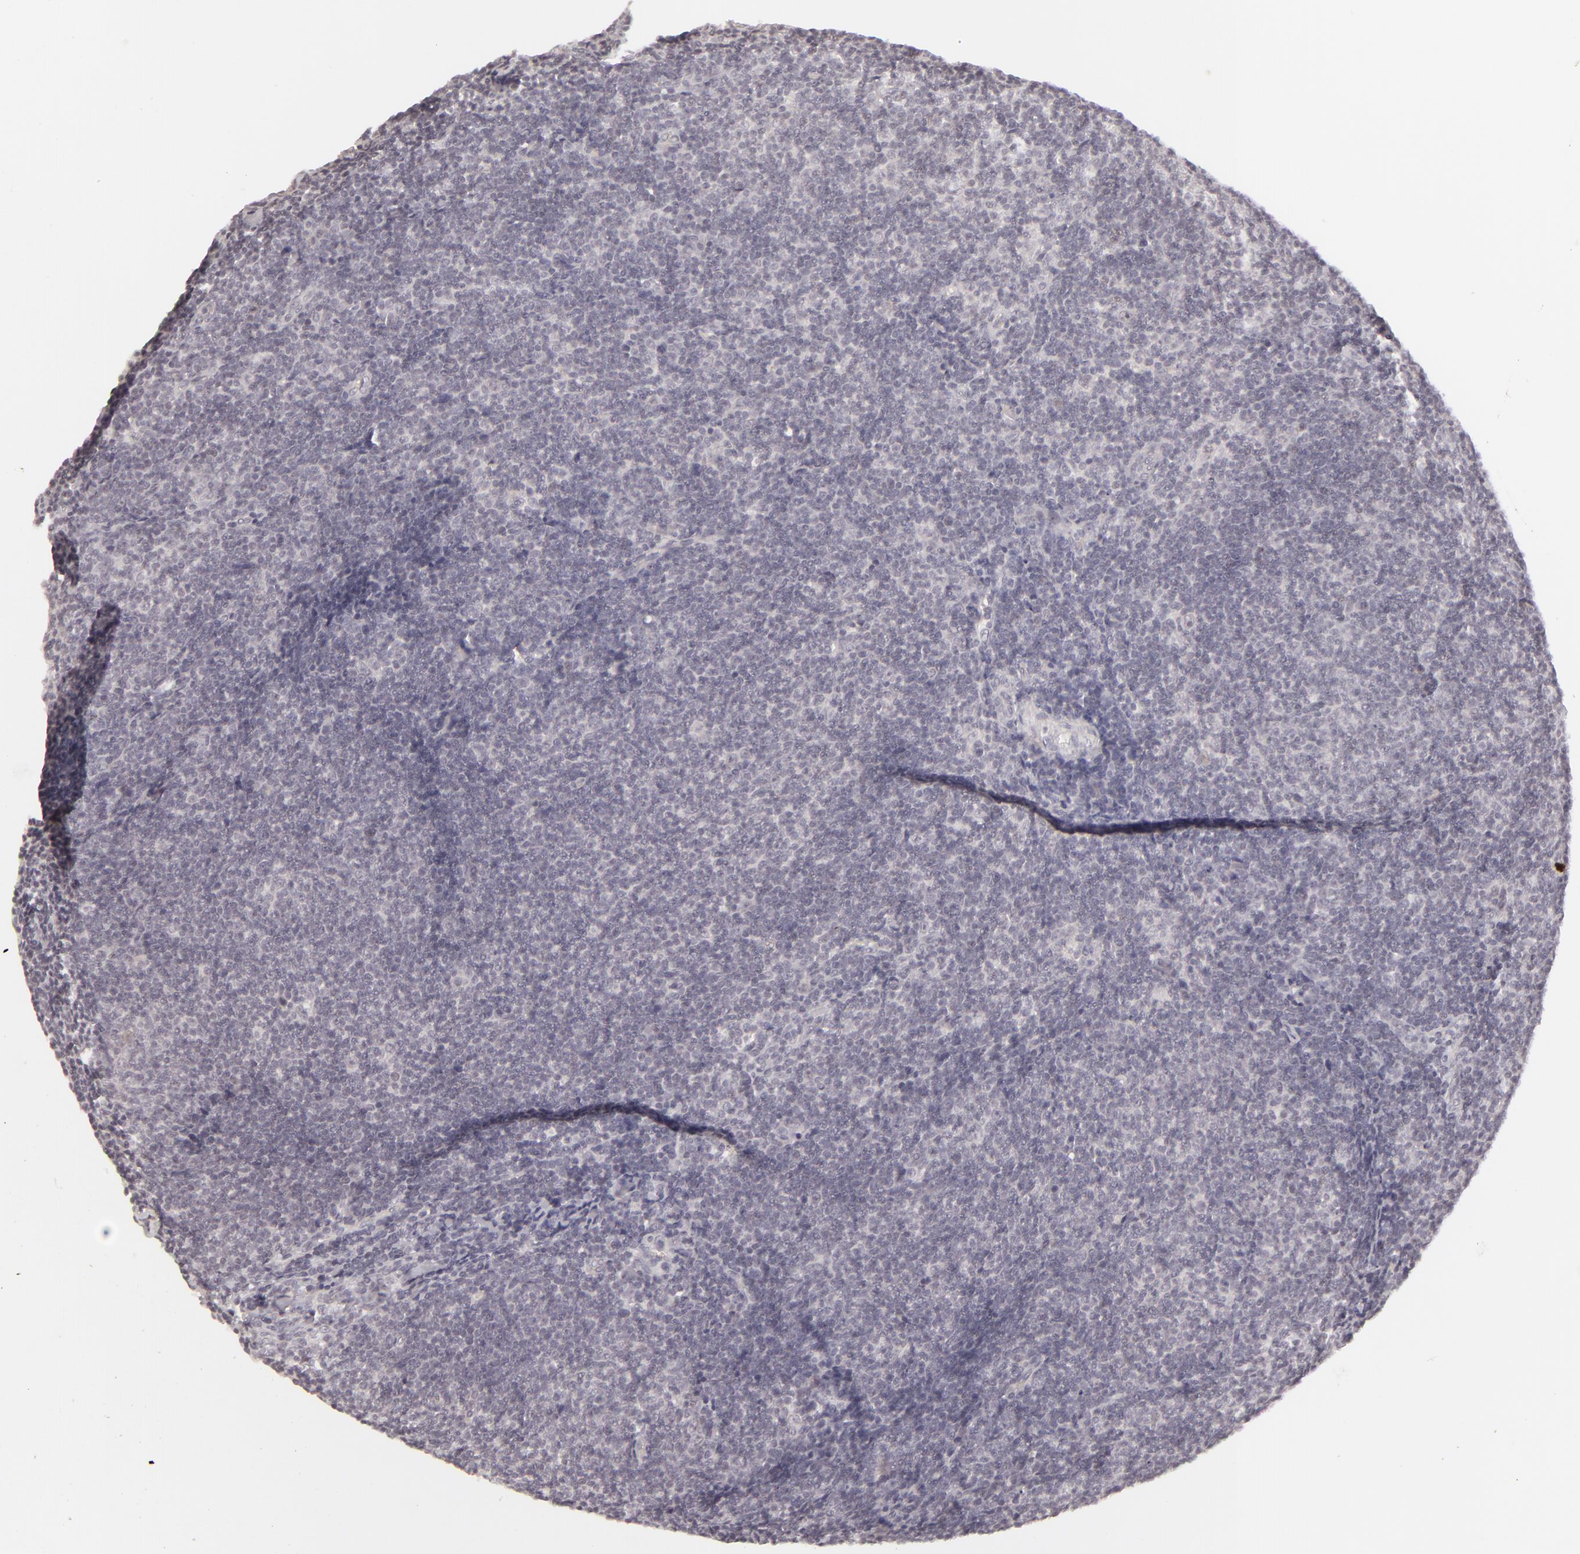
{"staining": {"intensity": "negative", "quantity": "none", "location": "none"}, "tissue": "lymphoma", "cell_type": "Tumor cells", "image_type": "cancer", "snomed": [{"axis": "morphology", "description": "Malignant lymphoma, non-Hodgkin's type, Low grade"}, {"axis": "topography", "description": "Lymph node"}], "caption": "Tumor cells show no significant expression in lymphoma.", "gene": "DLG3", "patient": {"sex": "male", "age": 49}}